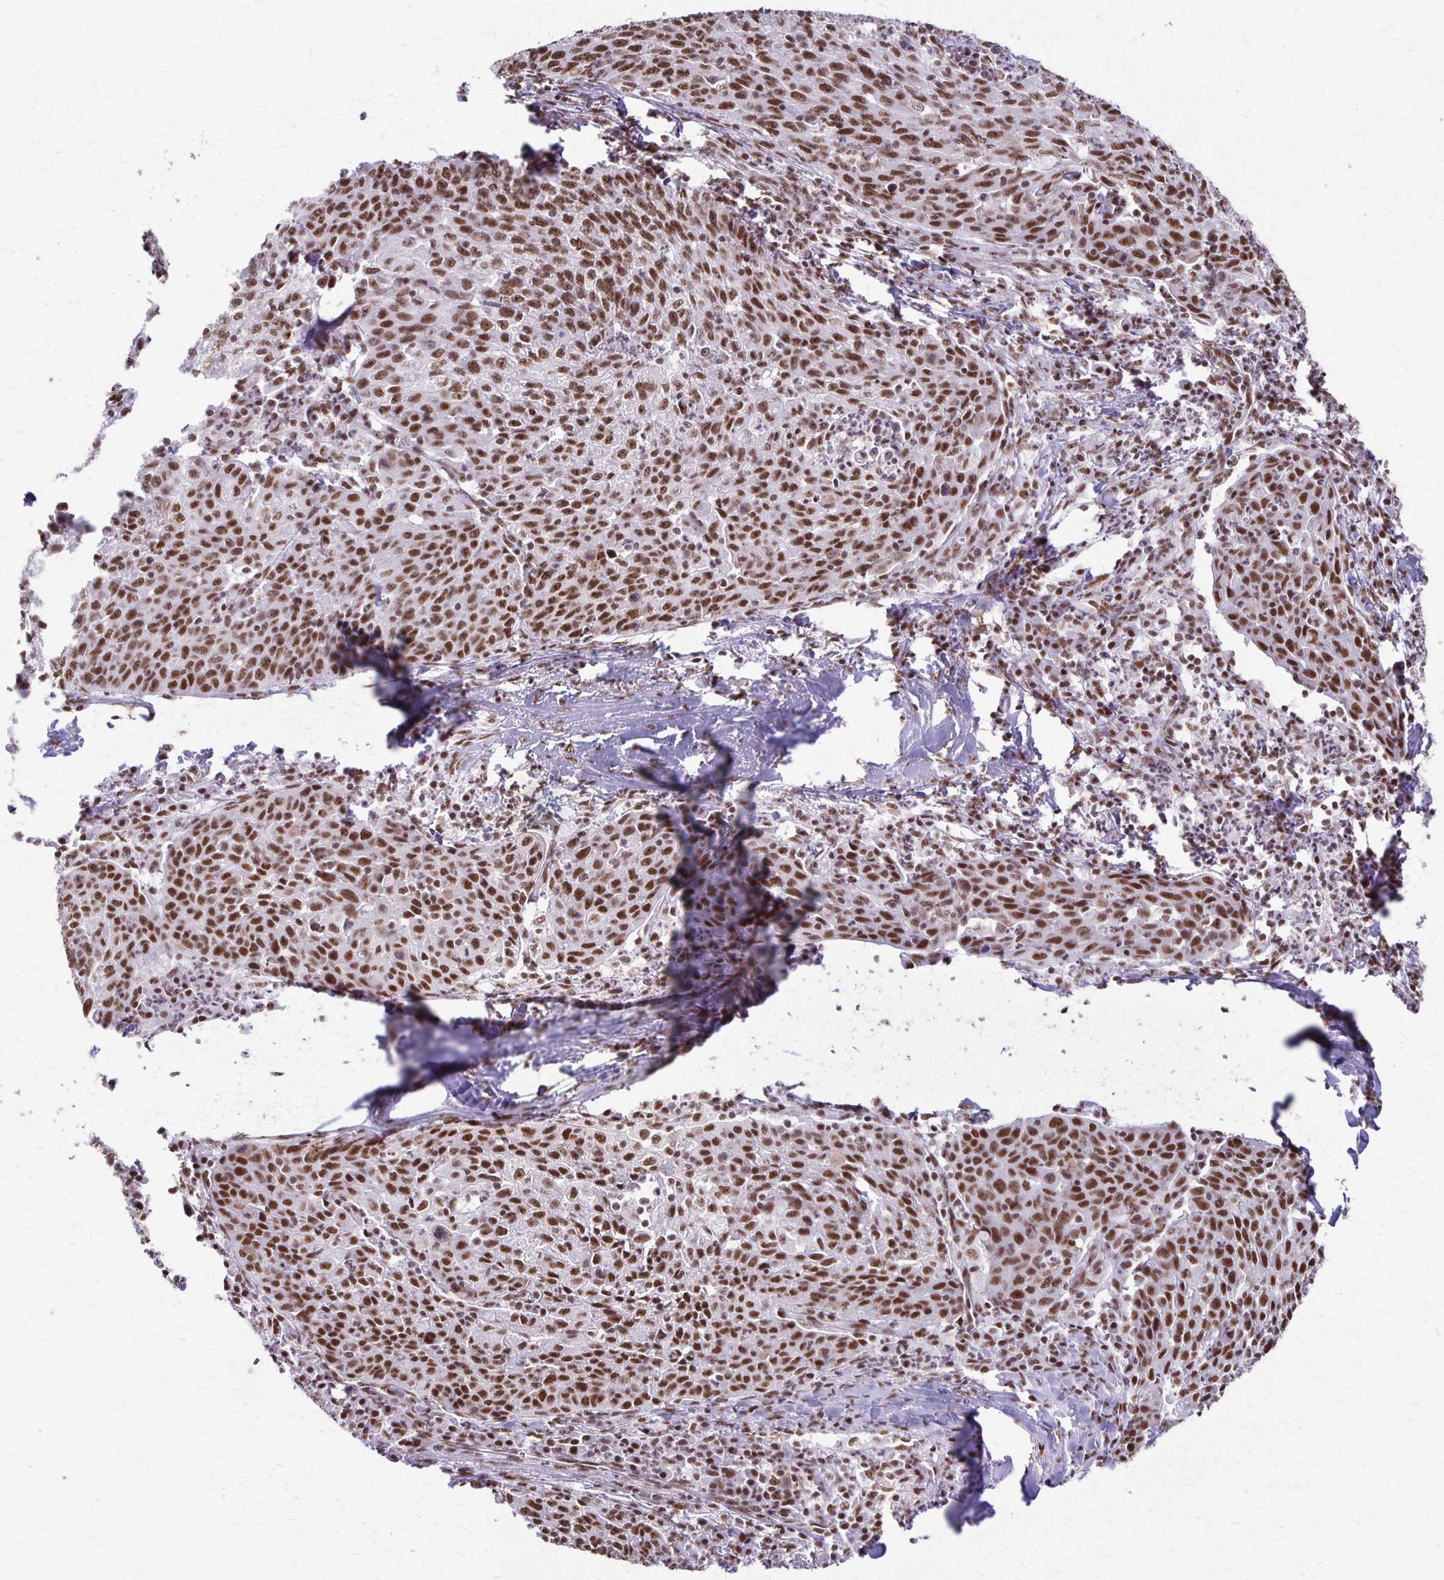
{"staining": {"intensity": "strong", "quantity": ">75%", "location": "nuclear"}, "tissue": "lung cancer", "cell_type": "Tumor cells", "image_type": "cancer", "snomed": [{"axis": "morphology", "description": "Squamous cell carcinoma, NOS"}, {"axis": "morphology", "description": "Squamous cell carcinoma, metastatic, NOS"}, {"axis": "topography", "description": "Bronchus"}, {"axis": "topography", "description": "Lung"}], "caption": "A brown stain labels strong nuclear staining of a protein in metastatic squamous cell carcinoma (lung) tumor cells.", "gene": "XRCC6", "patient": {"sex": "male", "age": 62}}